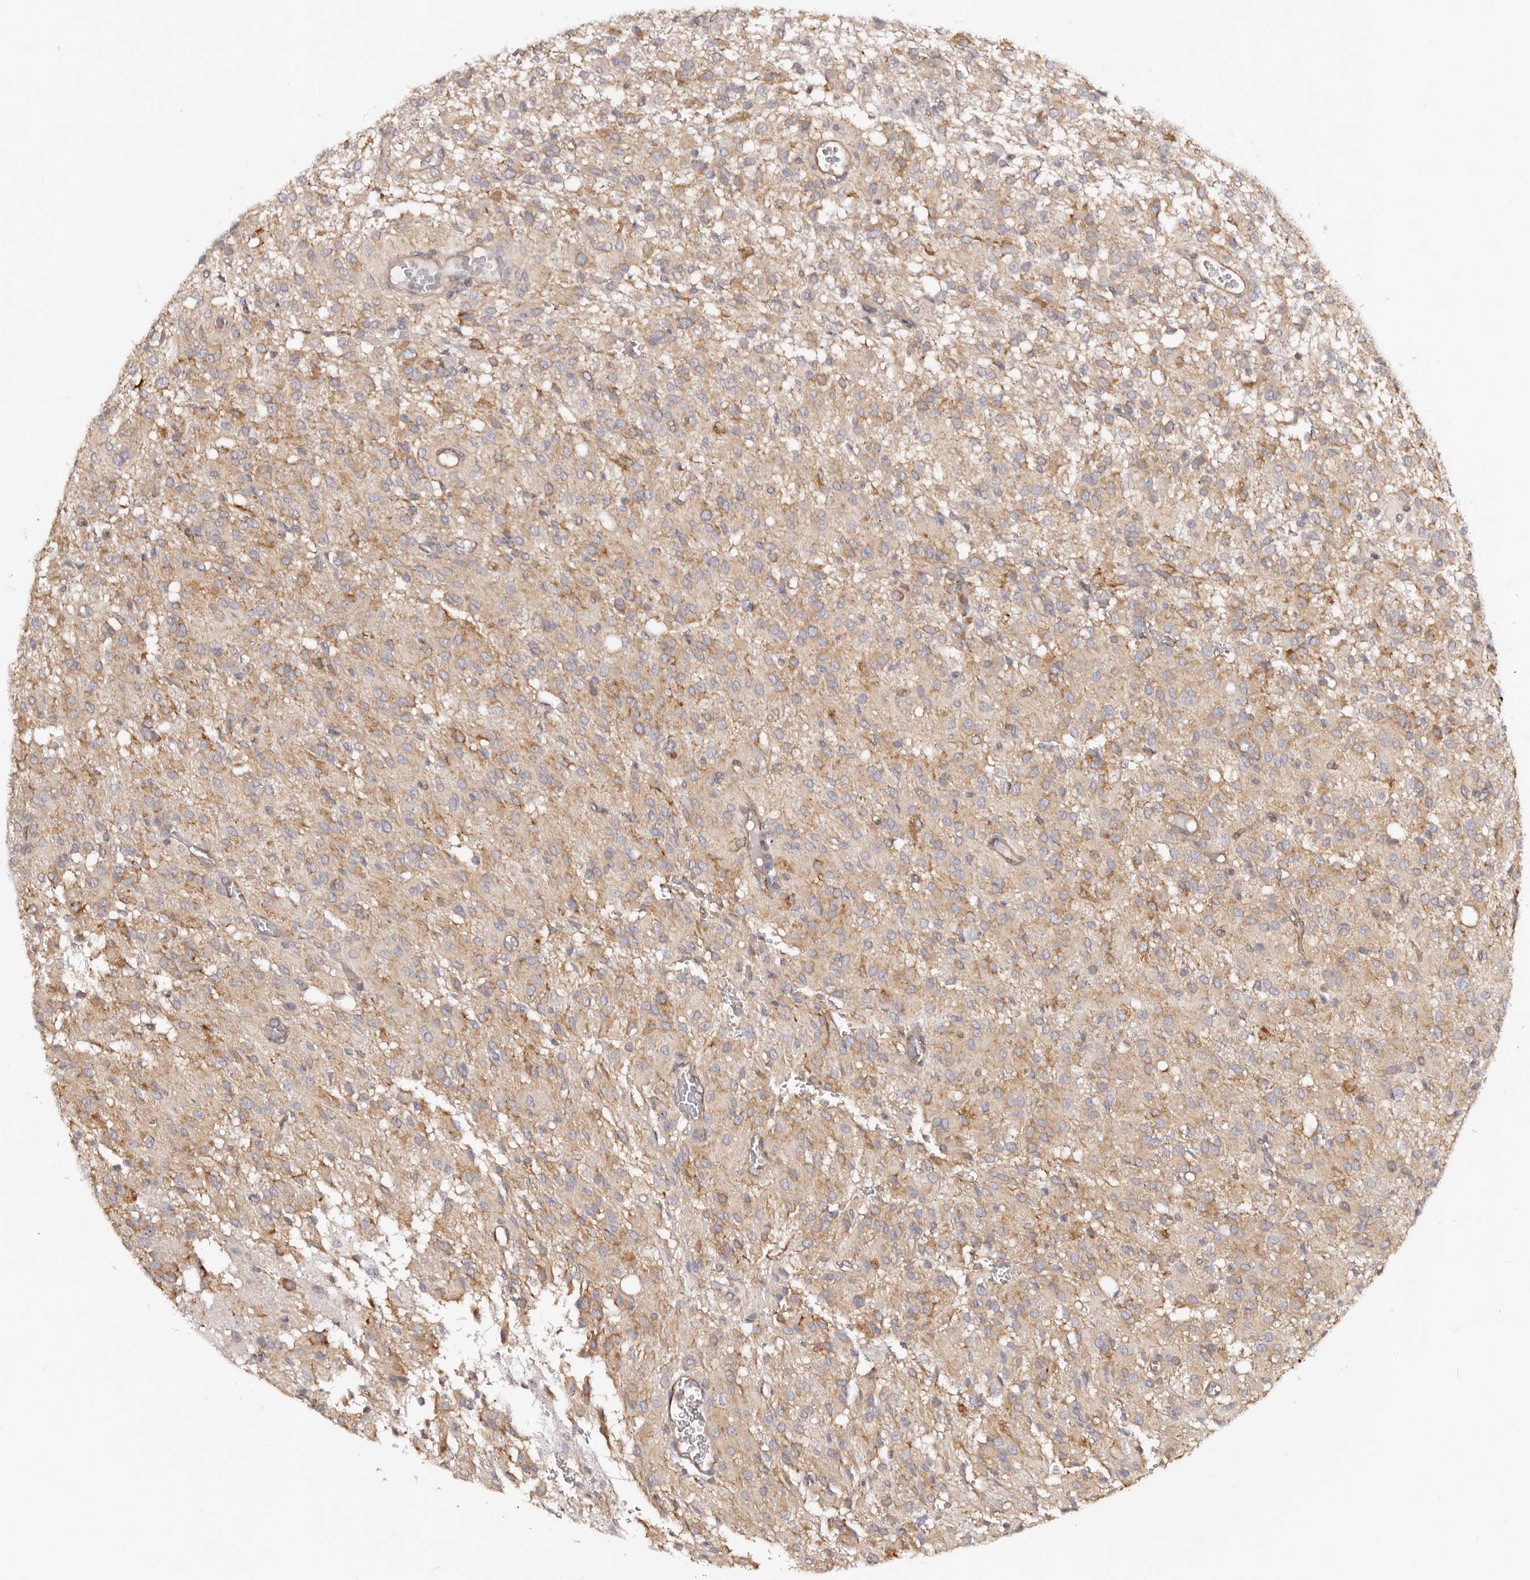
{"staining": {"intensity": "moderate", "quantity": "<25%", "location": "cytoplasmic/membranous"}, "tissue": "glioma", "cell_type": "Tumor cells", "image_type": "cancer", "snomed": [{"axis": "morphology", "description": "Glioma, malignant, High grade"}, {"axis": "topography", "description": "Brain"}], "caption": "Immunohistochemical staining of glioma displays moderate cytoplasmic/membranous protein positivity in about <25% of tumor cells. The staining was performed using DAB (3,3'-diaminobenzidine), with brown indicating positive protein expression. Nuclei are stained blue with hematoxylin.", "gene": "RPS6", "patient": {"sex": "female", "age": 59}}